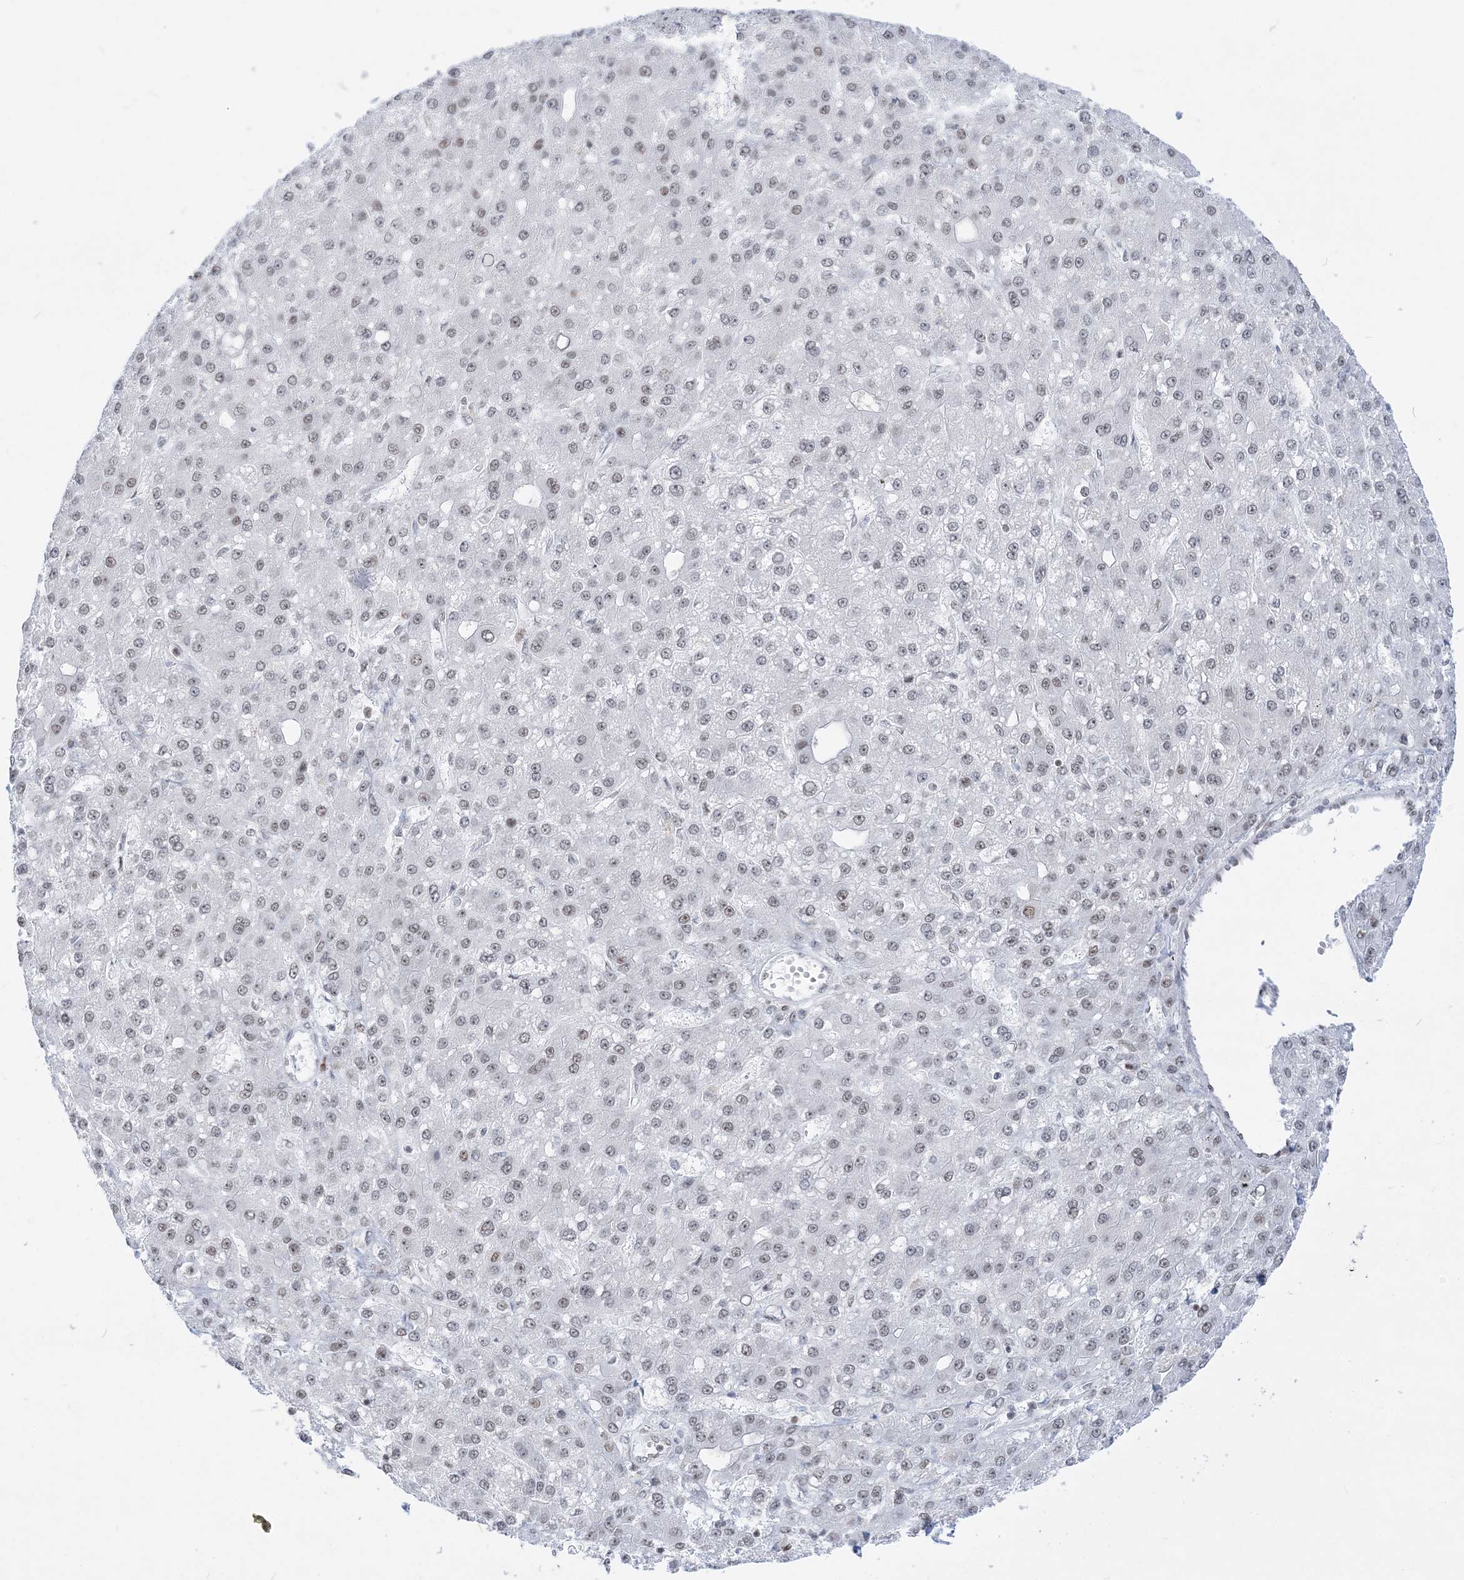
{"staining": {"intensity": "weak", "quantity": "<25%", "location": "nuclear"}, "tissue": "liver cancer", "cell_type": "Tumor cells", "image_type": "cancer", "snomed": [{"axis": "morphology", "description": "Carcinoma, Hepatocellular, NOS"}, {"axis": "topography", "description": "Liver"}], "caption": "Liver hepatocellular carcinoma stained for a protein using IHC displays no positivity tumor cells.", "gene": "DDX21", "patient": {"sex": "male", "age": 67}}